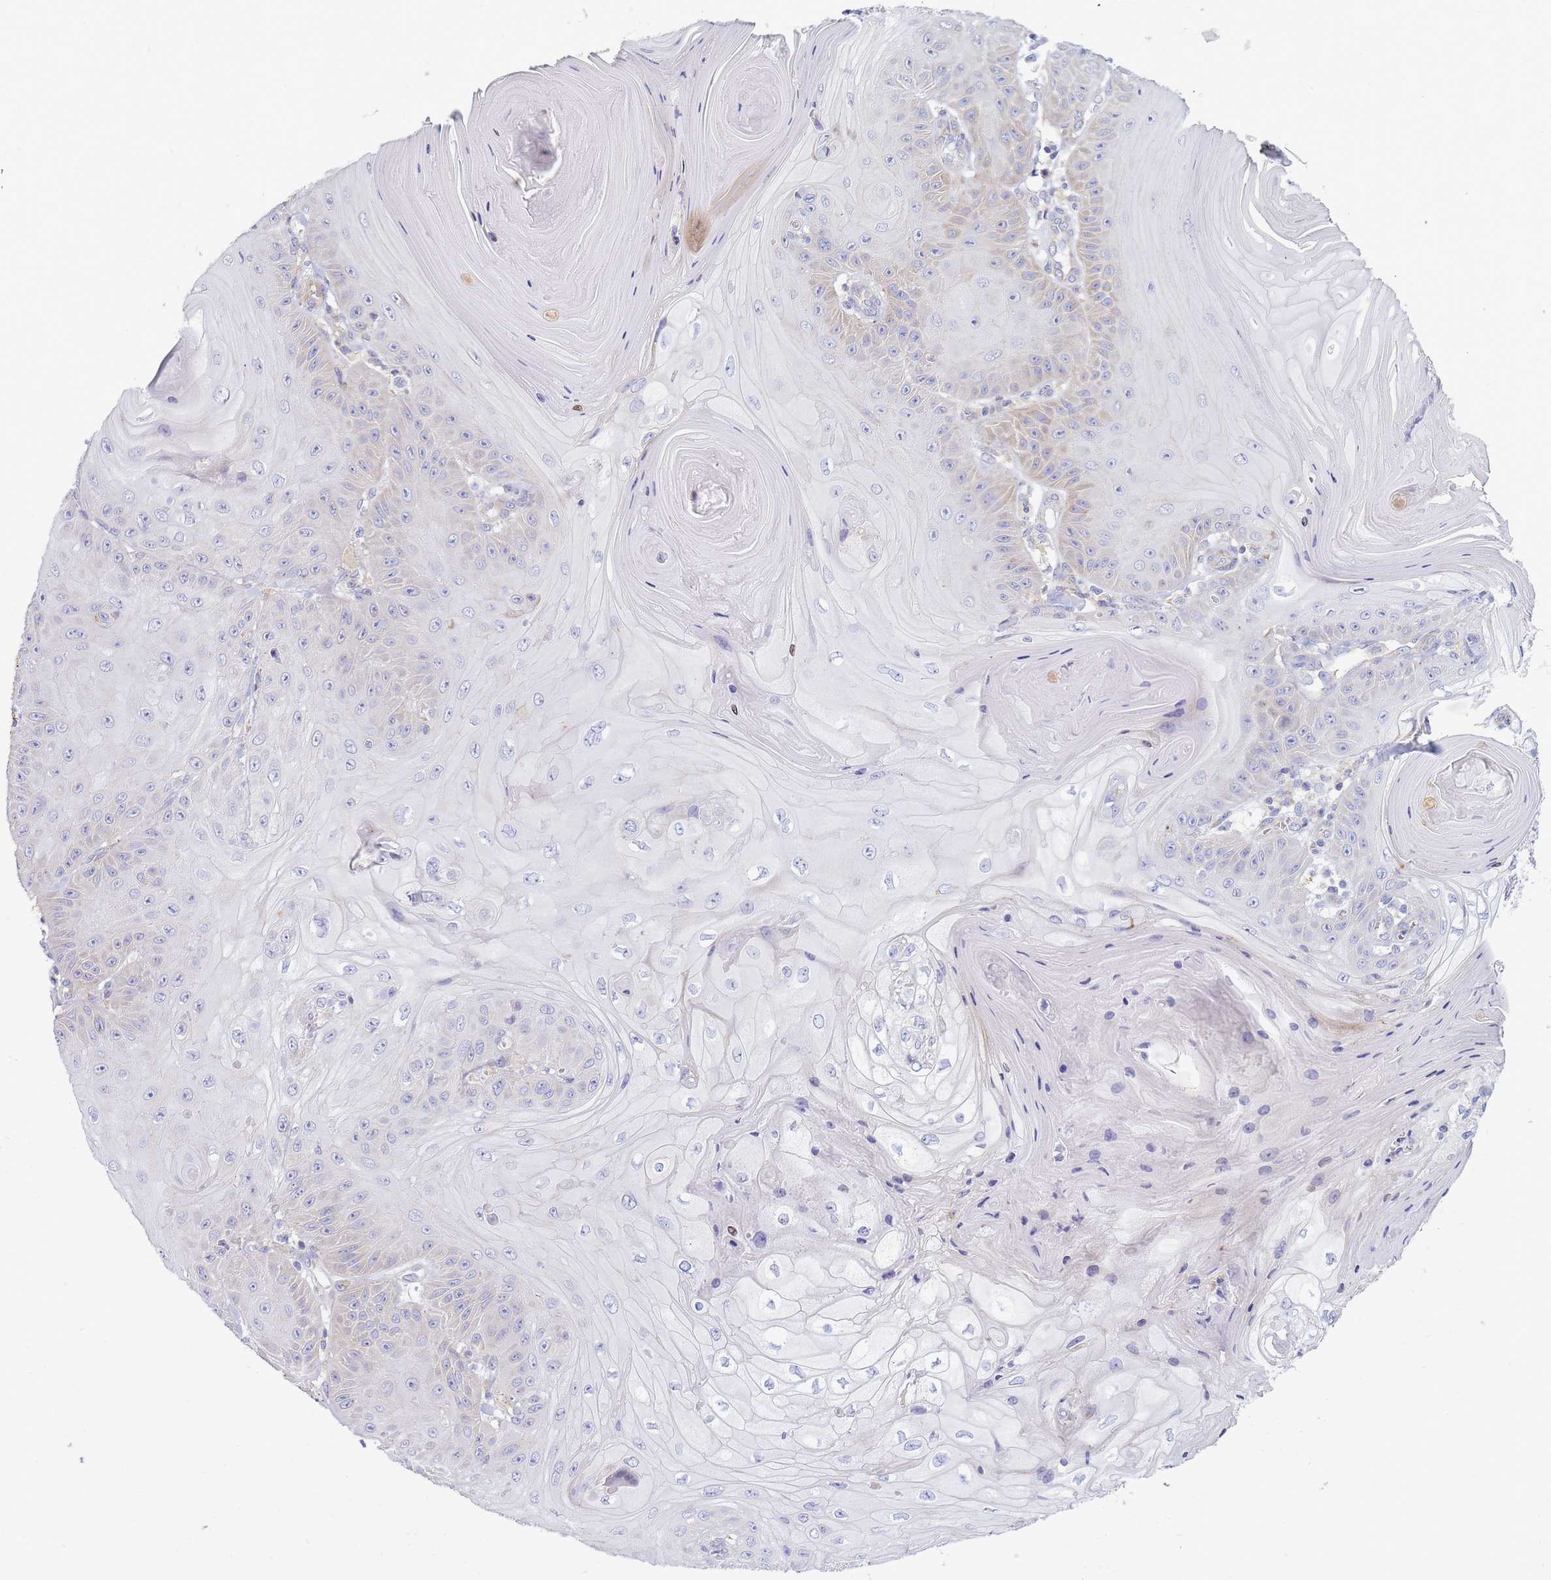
{"staining": {"intensity": "weak", "quantity": "<25%", "location": "cytoplasmic/membranous"}, "tissue": "skin cancer", "cell_type": "Tumor cells", "image_type": "cancer", "snomed": [{"axis": "morphology", "description": "Squamous cell carcinoma, NOS"}, {"axis": "topography", "description": "Skin"}], "caption": "DAB (3,3'-diaminobenzidine) immunohistochemical staining of skin squamous cell carcinoma reveals no significant expression in tumor cells. (DAB (3,3'-diaminobenzidine) IHC visualized using brightfield microscopy, high magnification).", "gene": "SH2B2", "patient": {"sex": "female", "age": 78}}